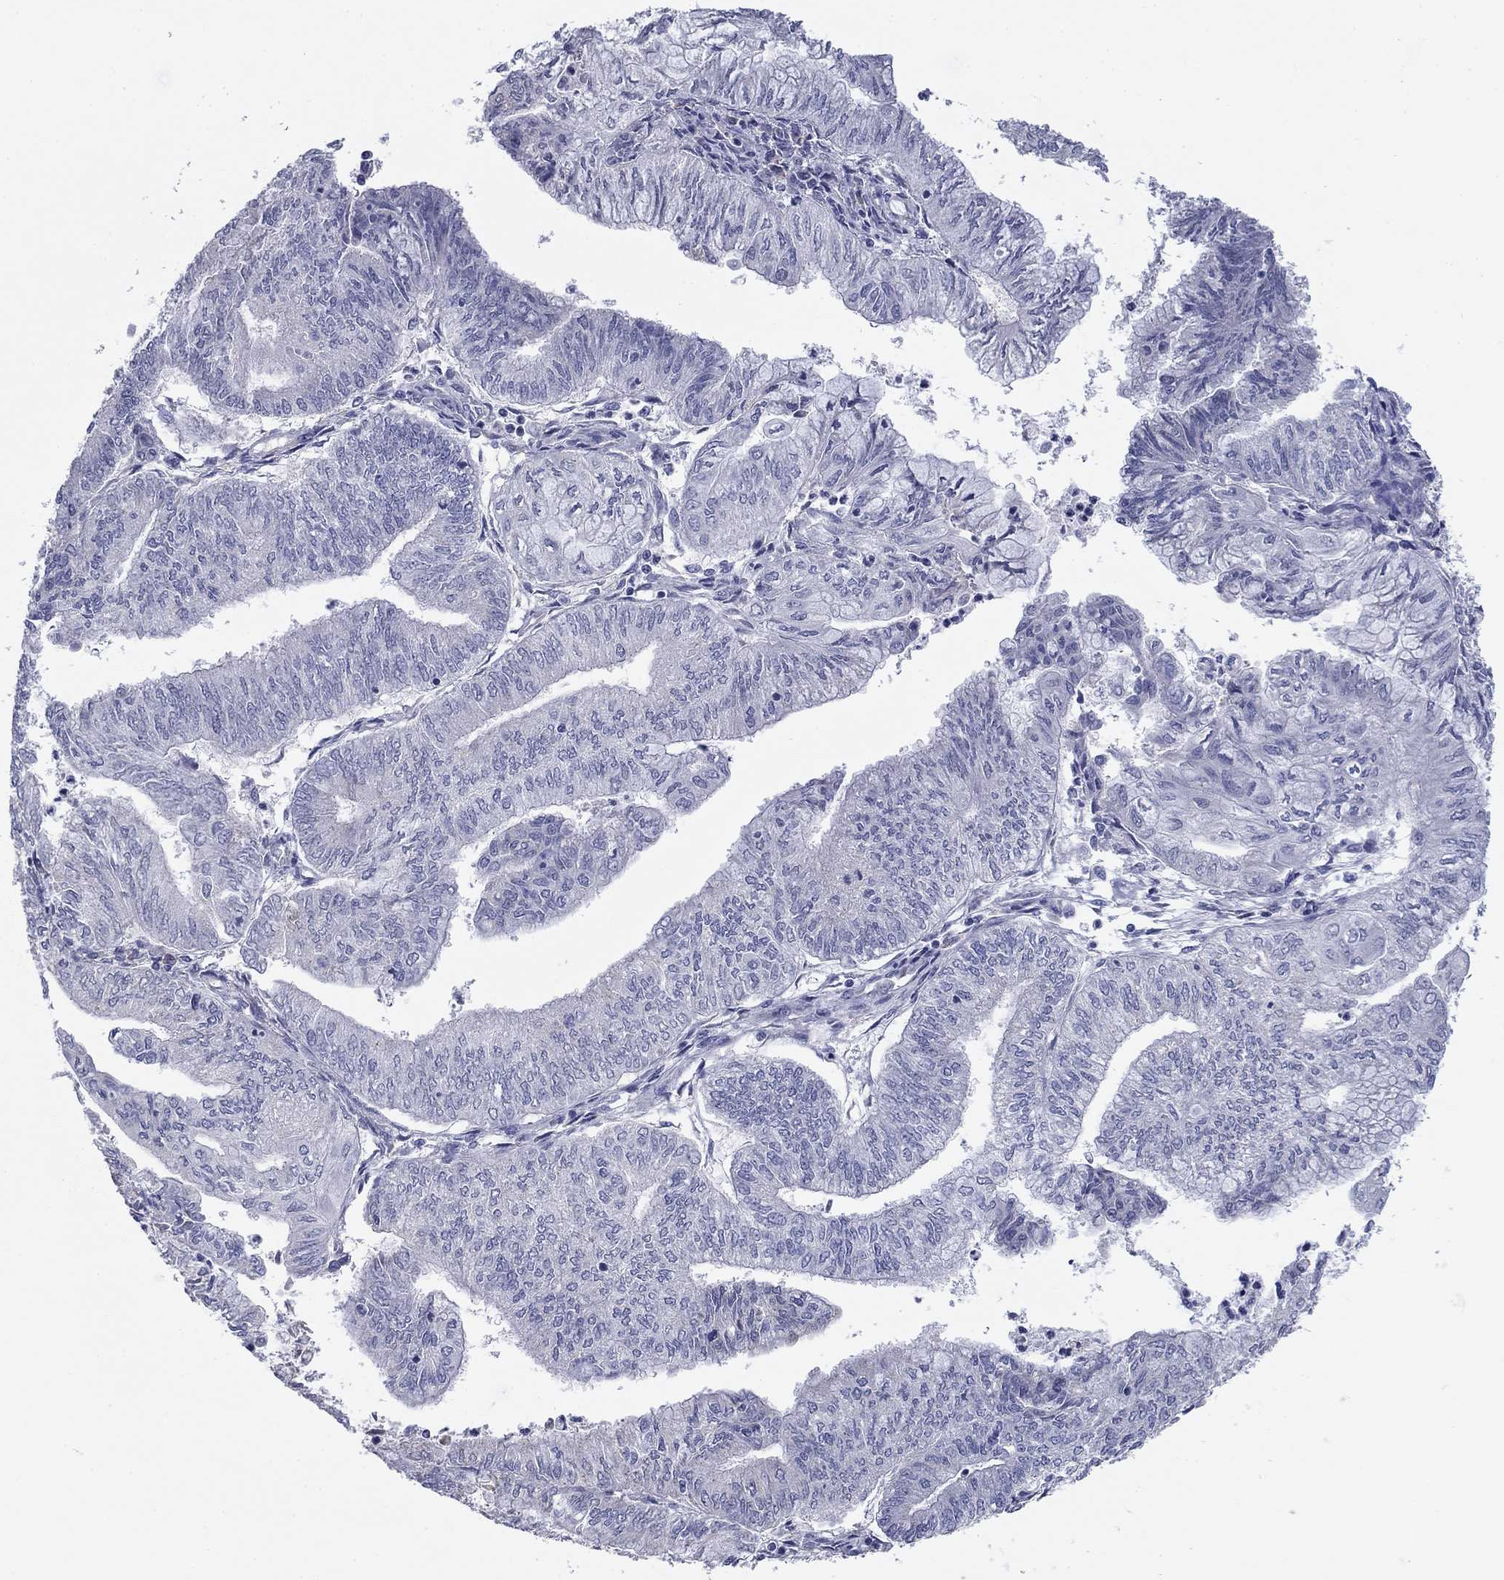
{"staining": {"intensity": "negative", "quantity": "none", "location": "none"}, "tissue": "endometrial cancer", "cell_type": "Tumor cells", "image_type": "cancer", "snomed": [{"axis": "morphology", "description": "Adenocarcinoma, NOS"}, {"axis": "topography", "description": "Endometrium"}], "caption": "A histopathology image of human endometrial adenocarcinoma is negative for staining in tumor cells.", "gene": "GRK7", "patient": {"sex": "female", "age": 59}}